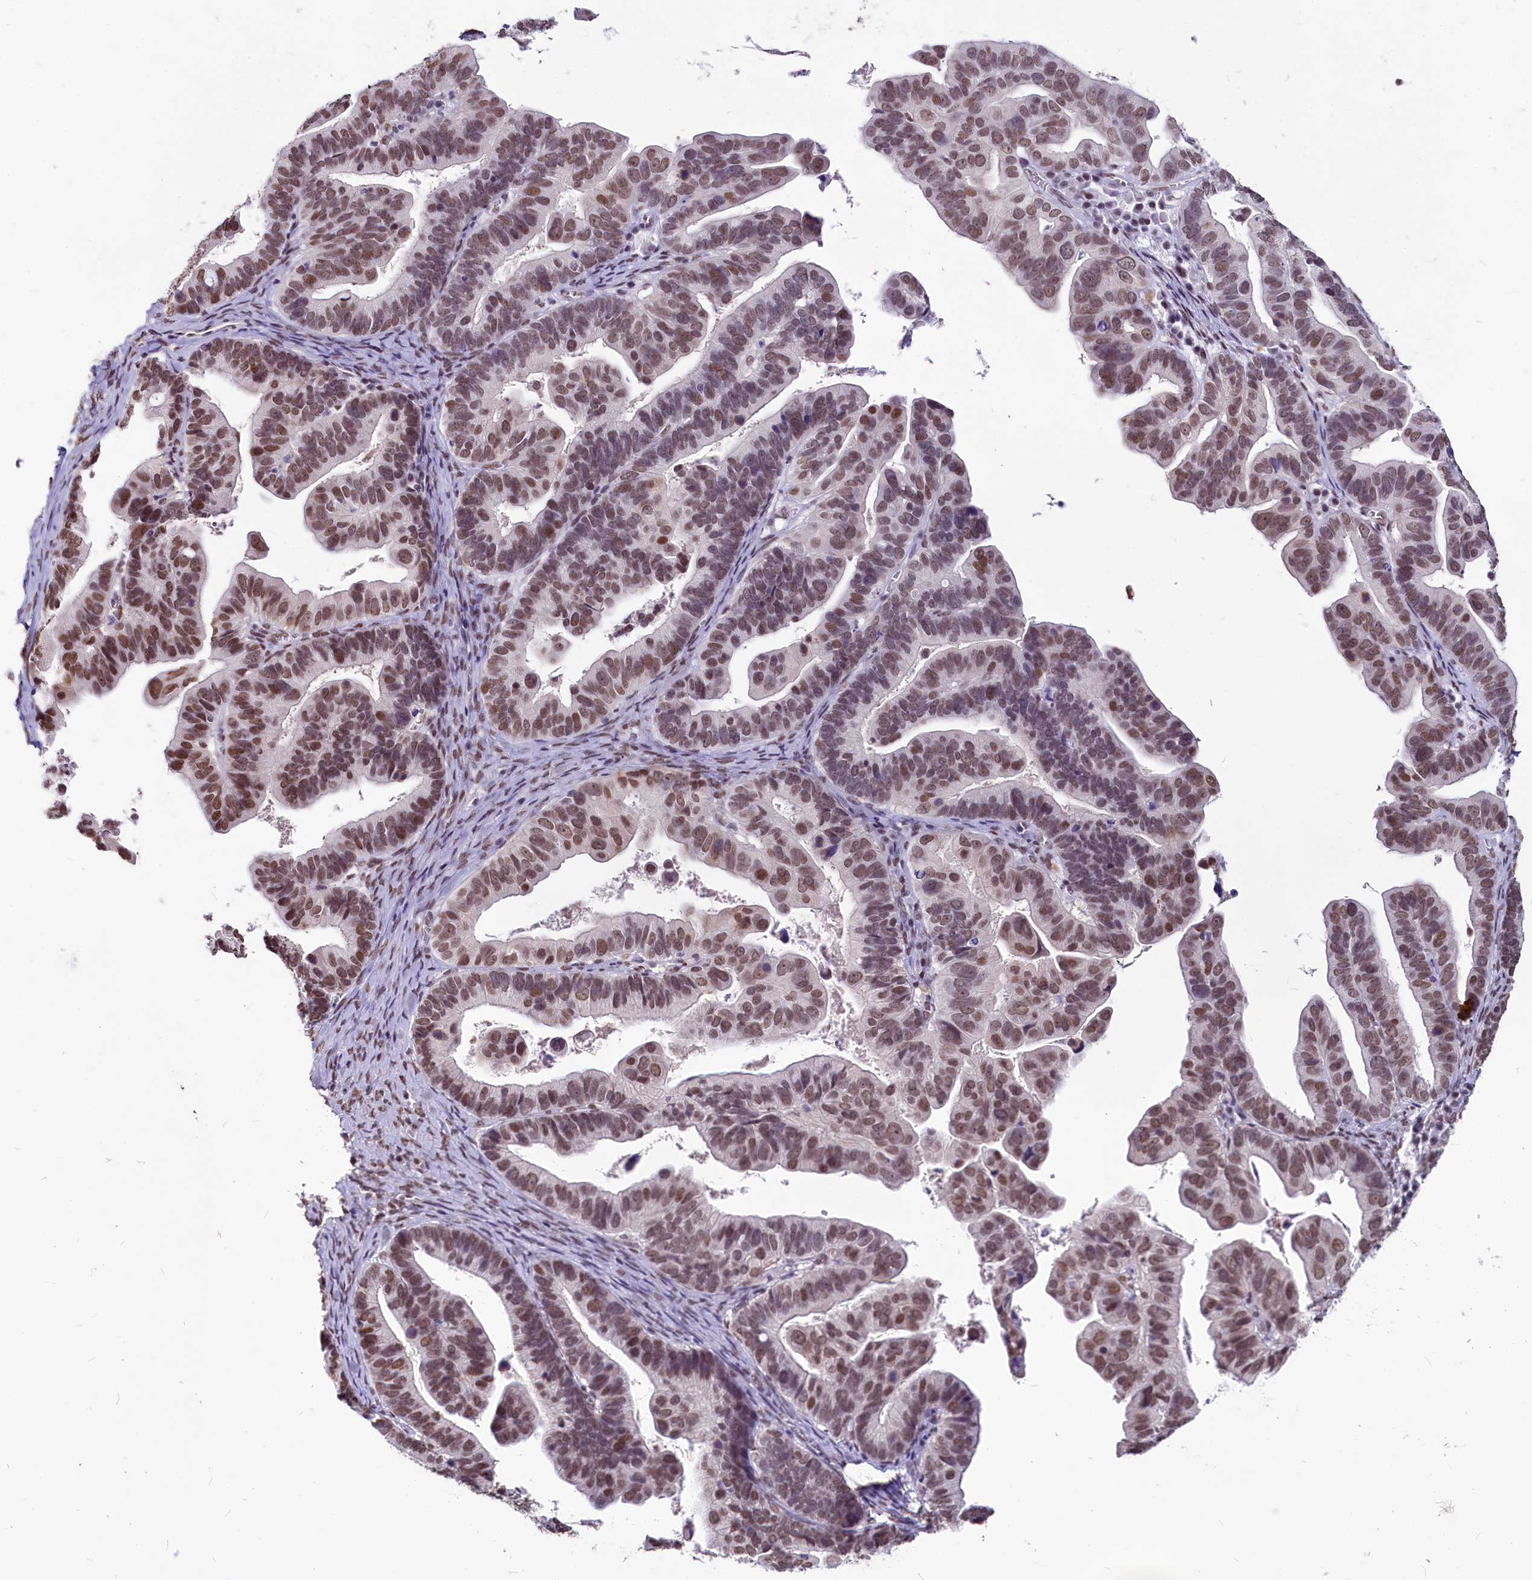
{"staining": {"intensity": "moderate", "quantity": ">75%", "location": "nuclear"}, "tissue": "ovarian cancer", "cell_type": "Tumor cells", "image_type": "cancer", "snomed": [{"axis": "morphology", "description": "Cystadenocarcinoma, serous, NOS"}, {"axis": "topography", "description": "Ovary"}], "caption": "The micrograph demonstrates a brown stain indicating the presence of a protein in the nuclear of tumor cells in serous cystadenocarcinoma (ovarian).", "gene": "PARPBP", "patient": {"sex": "female", "age": 56}}